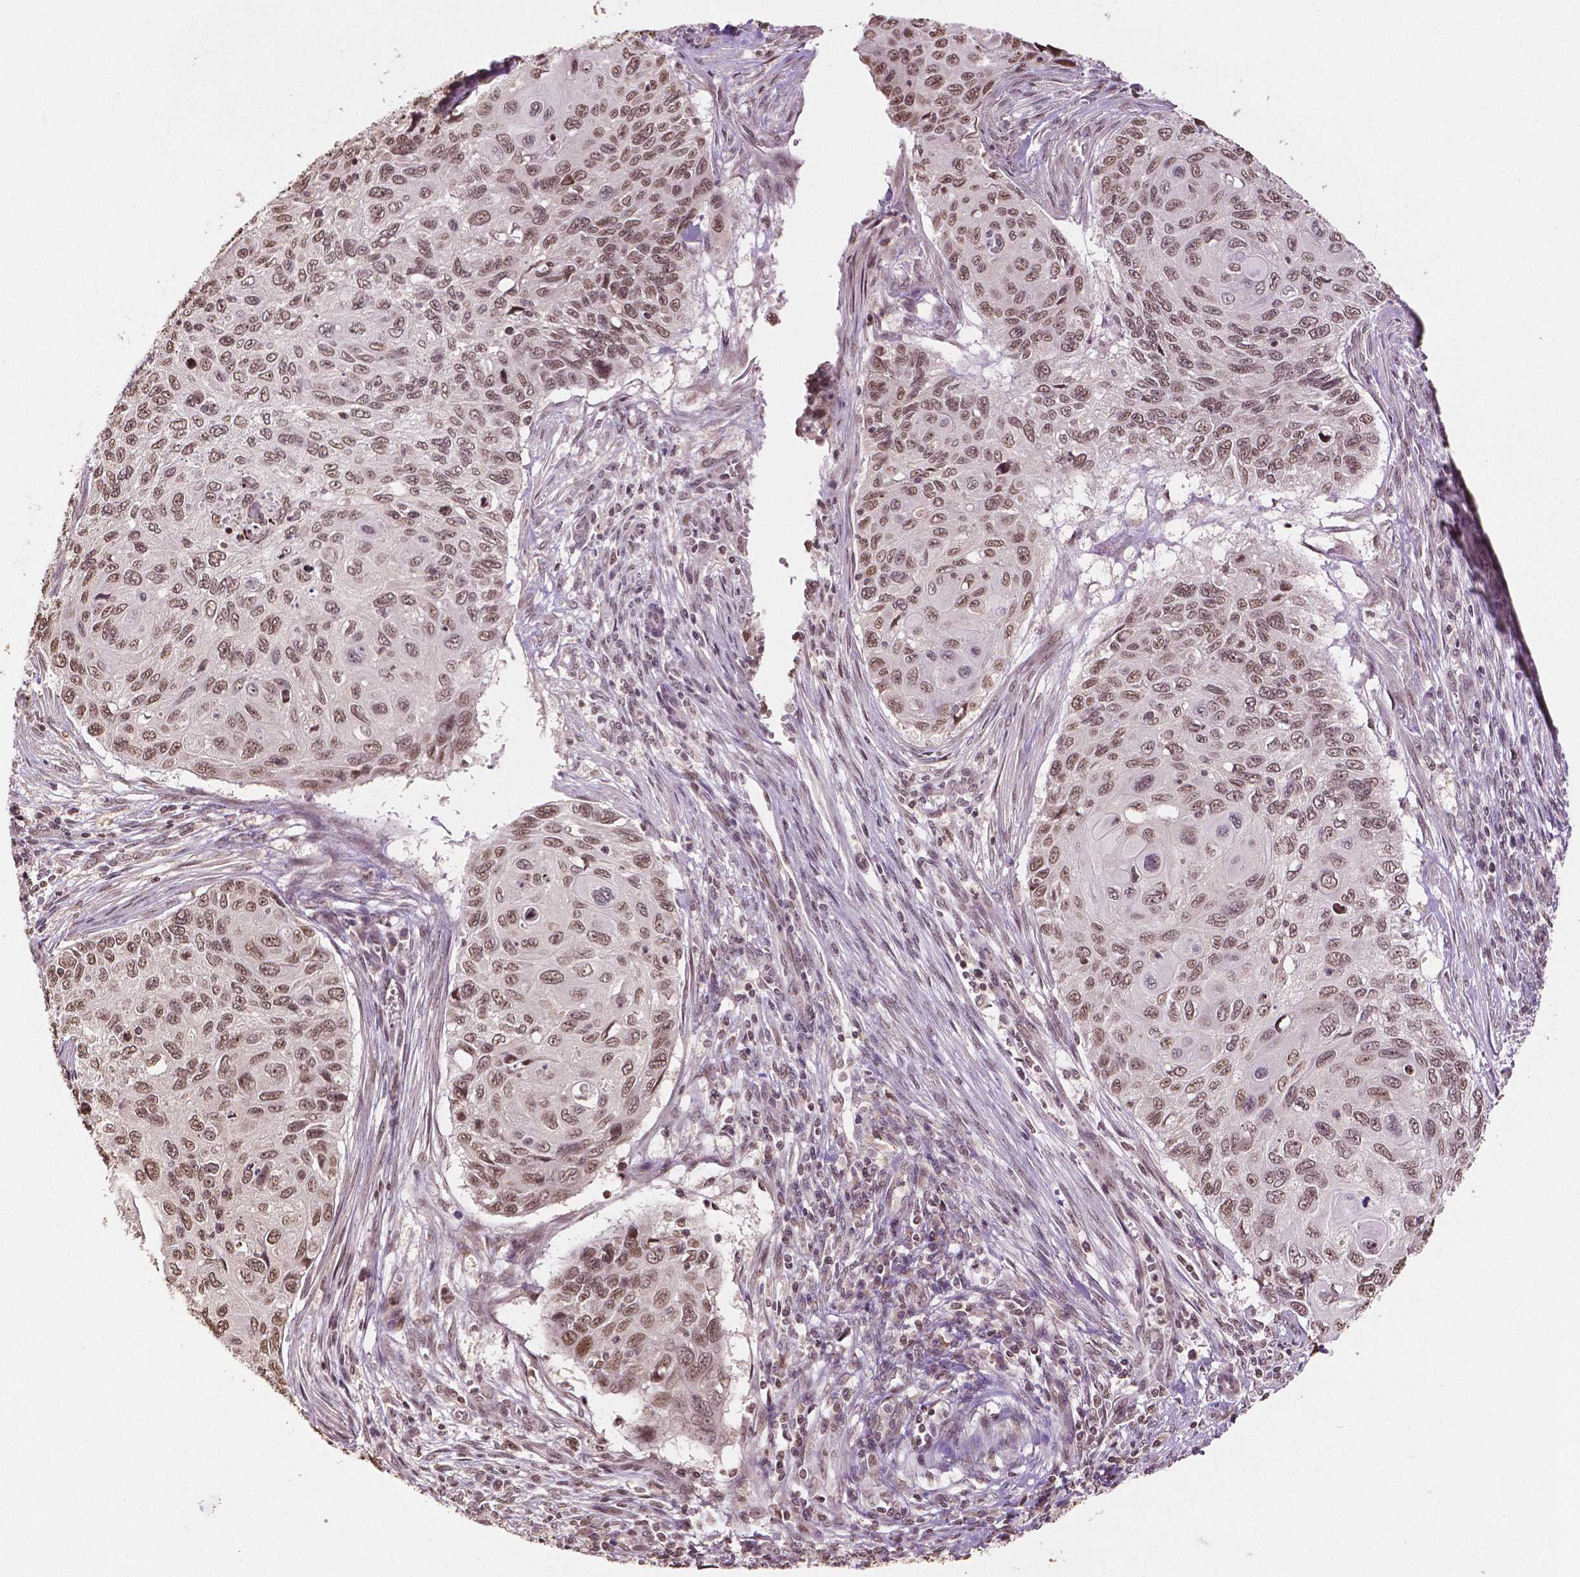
{"staining": {"intensity": "moderate", "quantity": ">75%", "location": "nuclear"}, "tissue": "cervical cancer", "cell_type": "Tumor cells", "image_type": "cancer", "snomed": [{"axis": "morphology", "description": "Squamous cell carcinoma, NOS"}, {"axis": "topography", "description": "Cervix"}], "caption": "A brown stain labels moderate nuclear positivity of a protein in human cervical cancer (squamous cell carcinoma) tumor cells.", "gene": "DEK", "patient": {"sex": "female", "age": 70}}